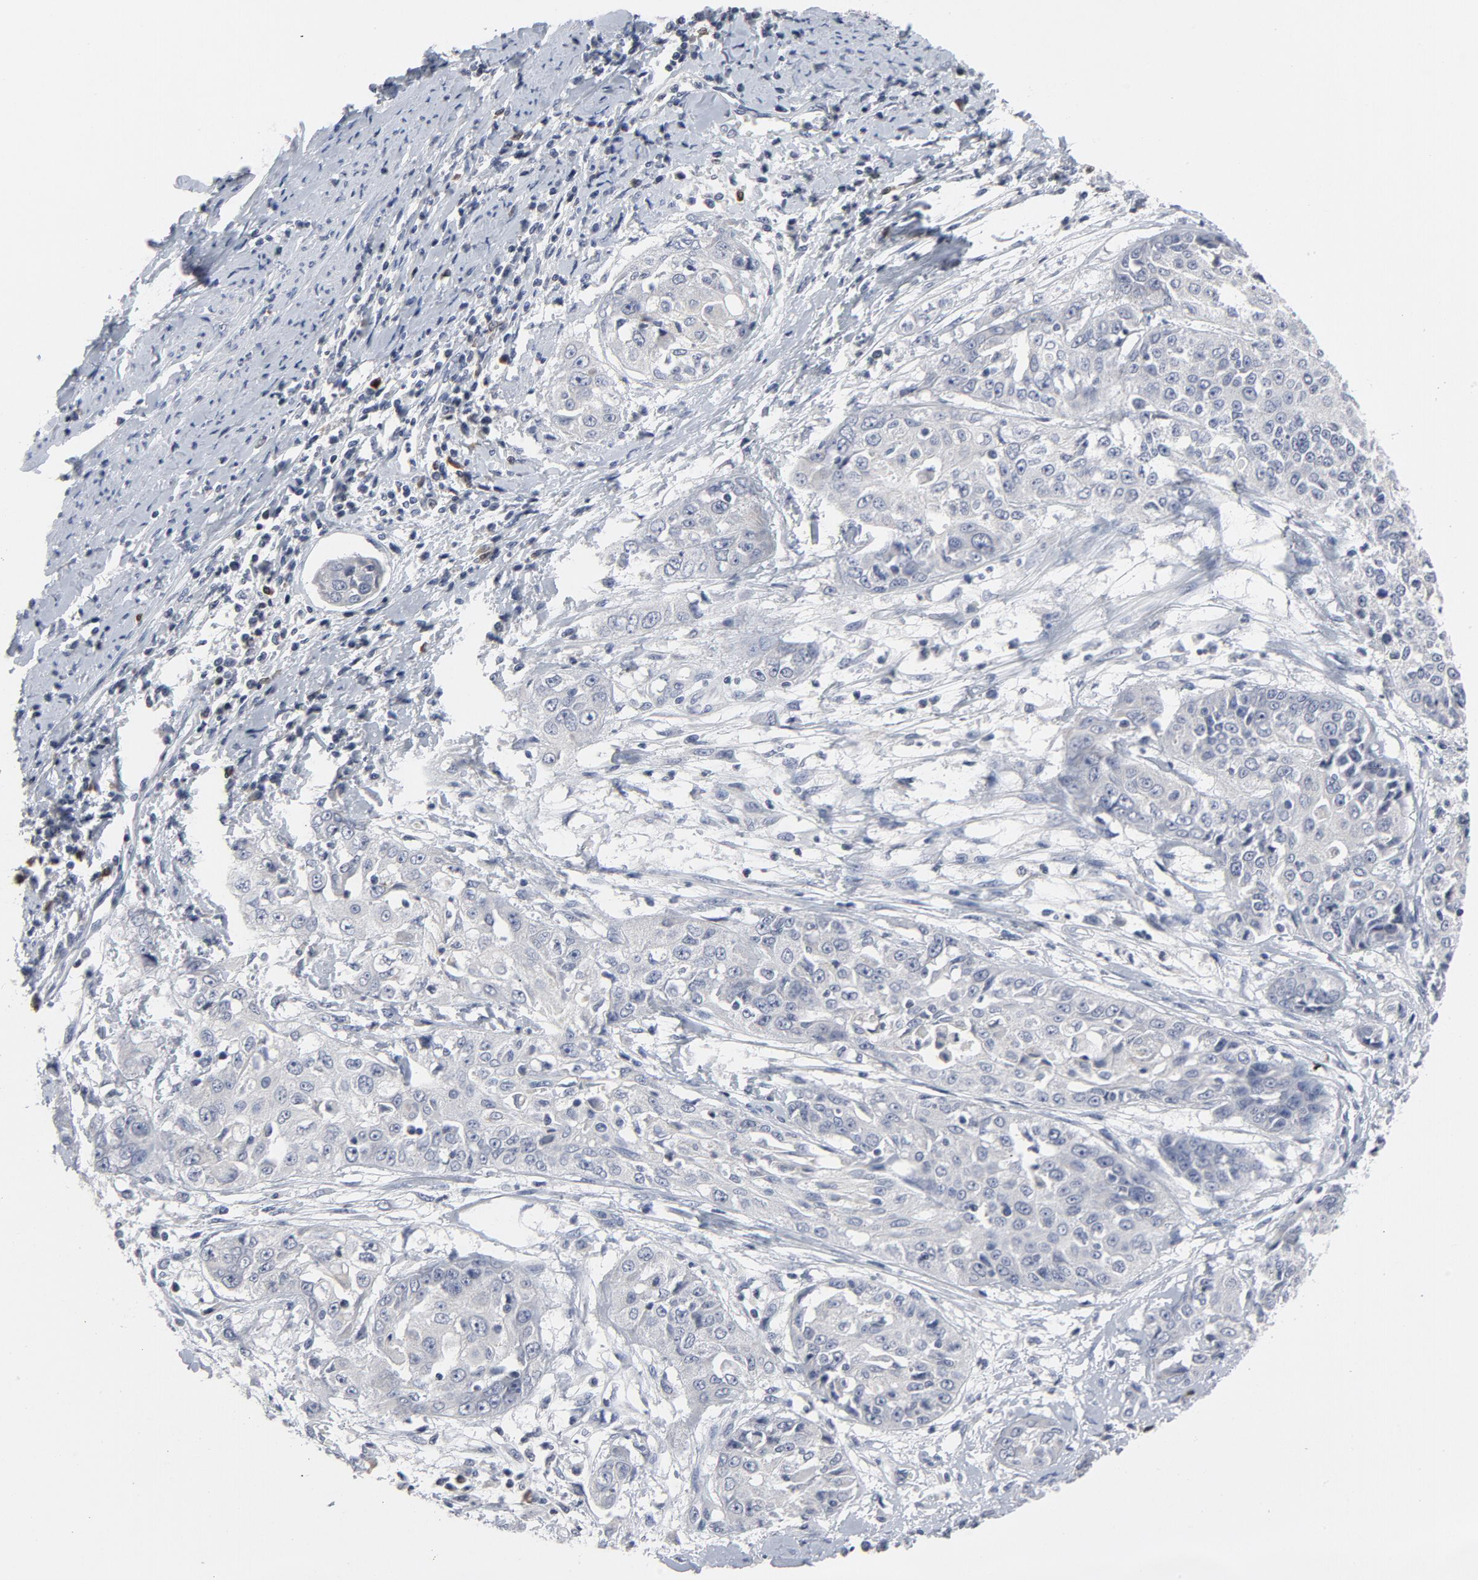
{"staining": {"intensity": "negative", "quantity": "none", "location": "none"}, "tissue": "cervical cancer", "cell_type": "Tumor cells", "image_type": "cancer", "snomed": [{"axis": "morphology", "description": "Squamous cell carcinoma, NOS"}, {"axis": "topography", "description": "Cervix"}], "caption": "Image shows no protein positivity in tumor cells of squamous cell carcinoma (cervical) tissue.", "gene": "TCL1A", "patient": {"sex": "female", "age": 64}}